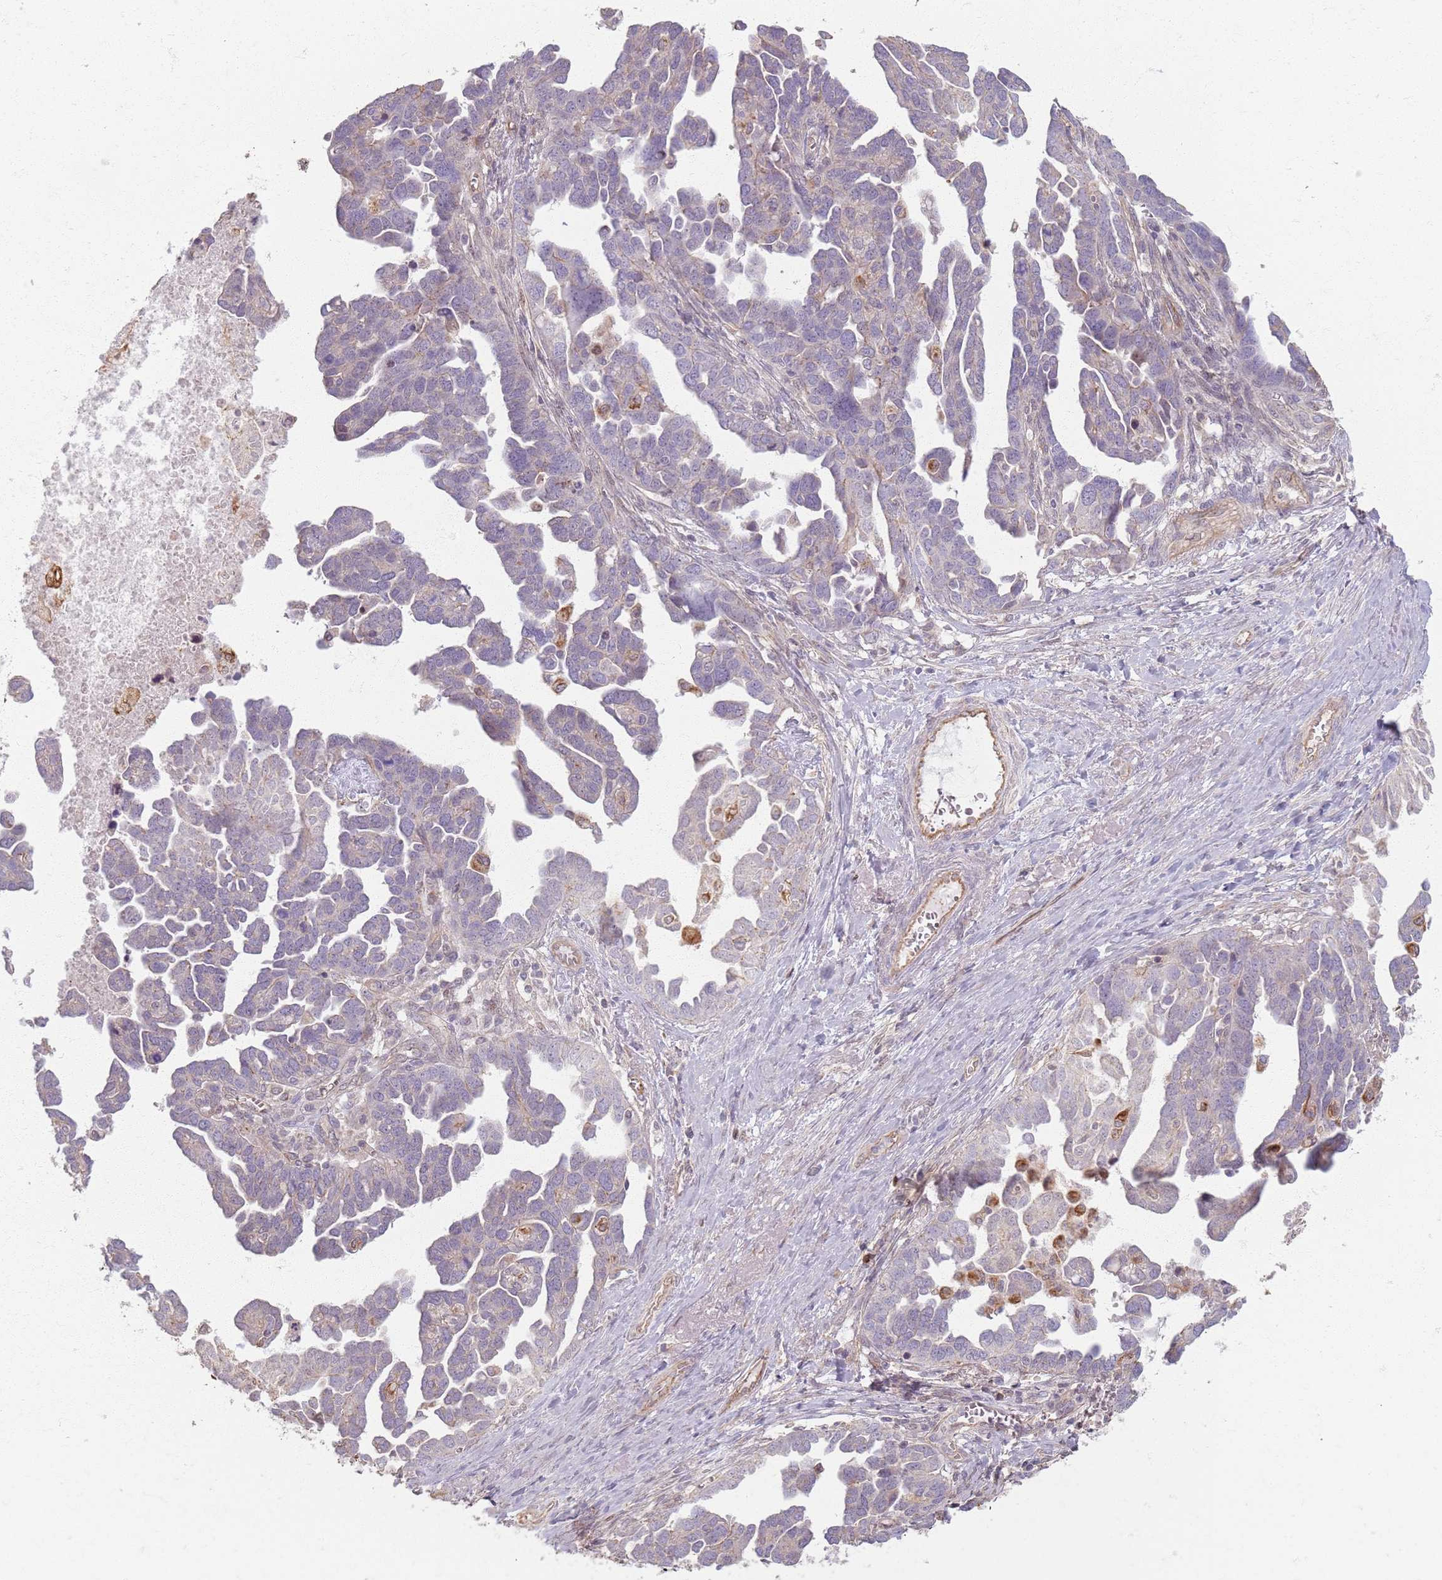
{"staining": {"intensity": "negative", "quantity": "none", "location": "none"}, "tissue": "ovarian cancer", "cell_type": "Tumor cells", "image_type": "cancer", "snomed": [{"axis": "morphology", "description": "Cystadenocarcinoma, serous, NOS"}, {"axis": "topography", "description": "Ovary"}], "caption": "DAB (3,3'-diaminobenzidine) immunohistochemical staining of ovarian cancer shows no significant staining in tumor cells.", "gene": "KCNA5", "patient": {"sex": "female", "age": 54}}